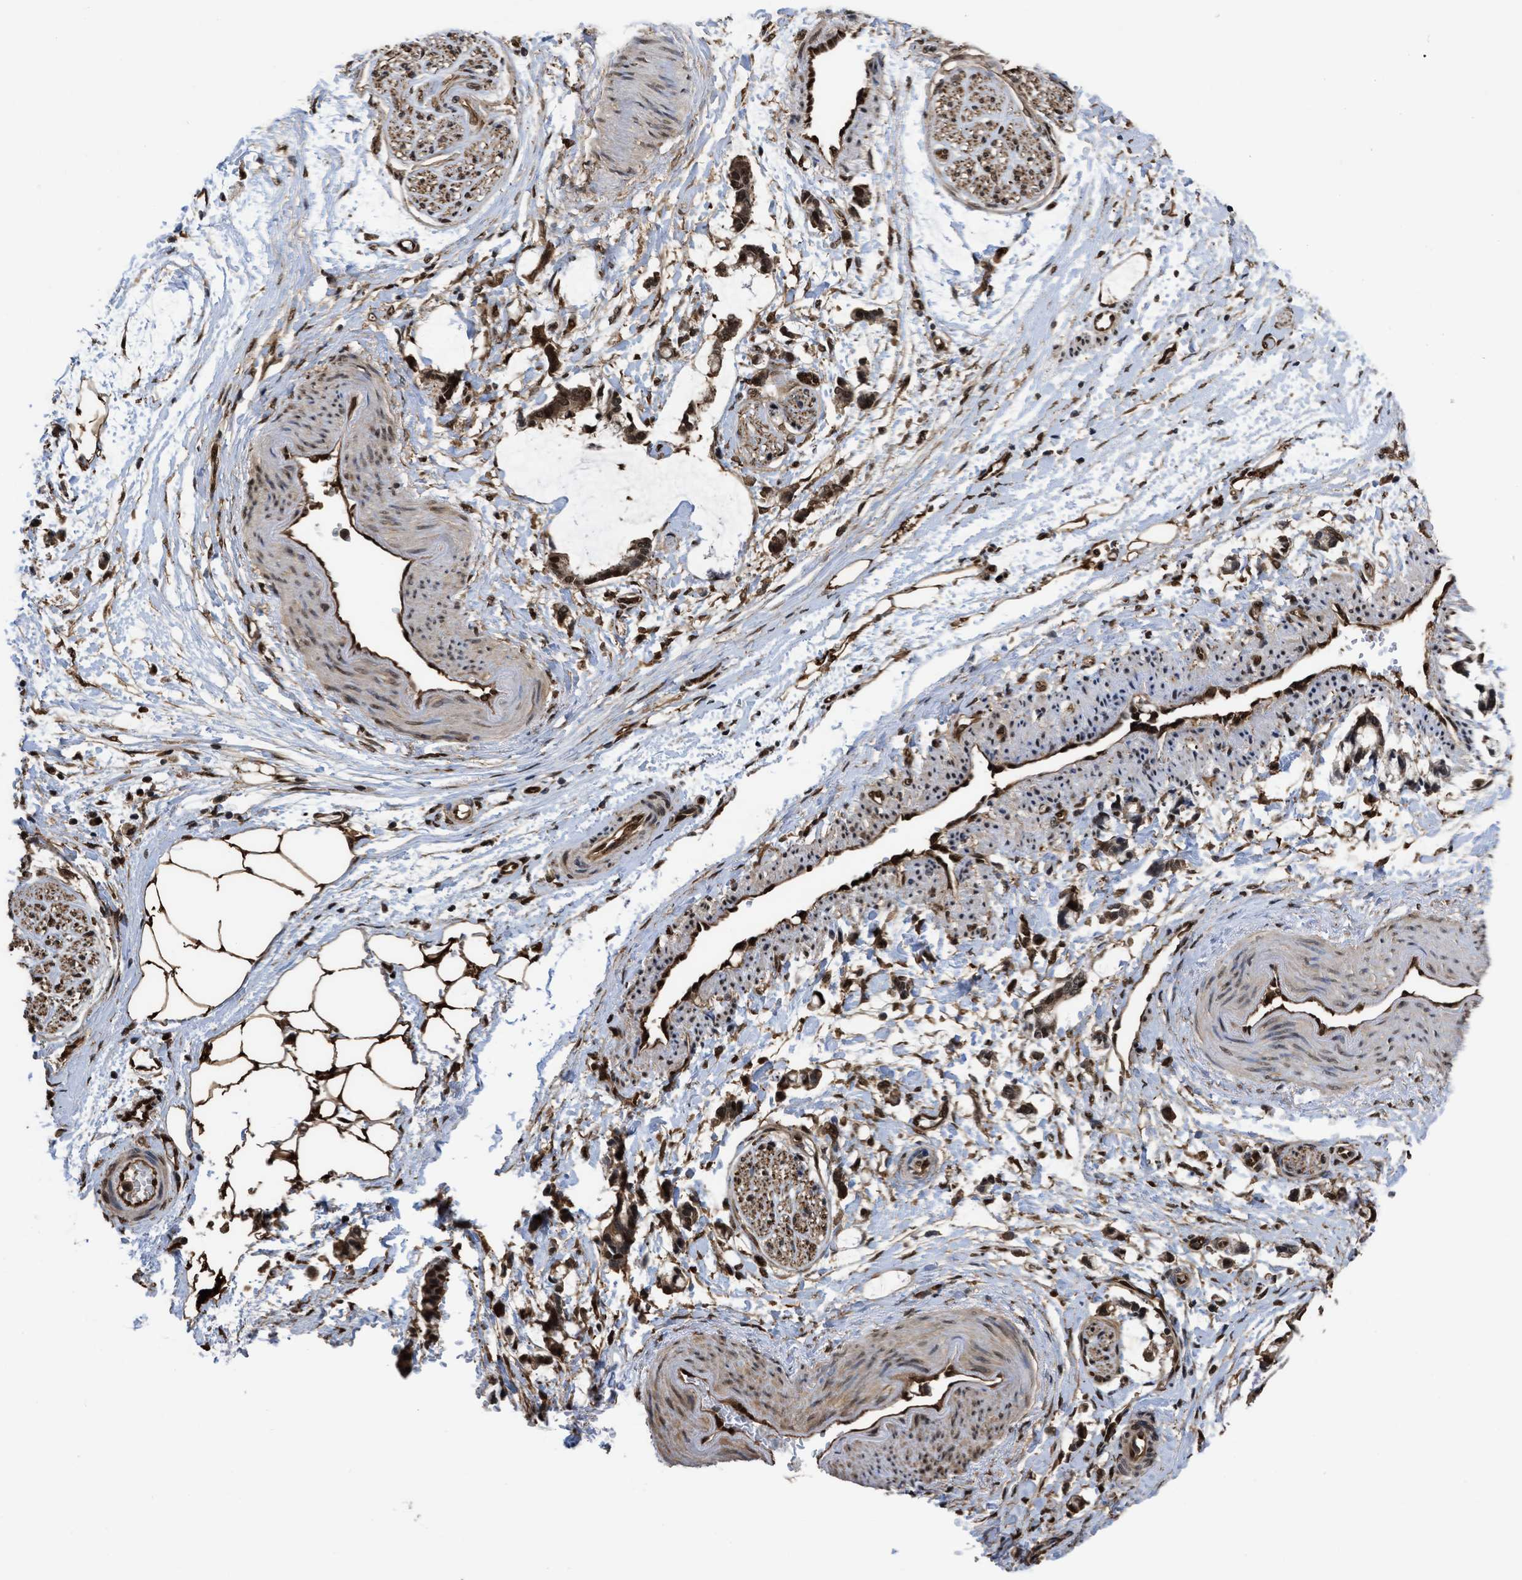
{"staining": {"intensity": "strong", "quantity": ">75%", "location": "cytoplasmic/membranous"}, "tissue": "adipose tissue", "cell_type": "Adipocytes", "image_type": "normal", "snomed": [{"axis": "morphology", "description": "Normal tissue, NOS"}, {"axis": "morphology", "description": "Adenocarcinoma, NOS"}, {"axis": "topography", "description": "Colon"}, {"axis": "topography", "description": "Peripheral nerve tissue"}], "caption": "Protein expression analysis of unremarkable adipose tissue shows strong cytoplasmic/membranous positivity in about >75% of adipocytes.", "gene": "YWHAG", "patient": {"sex": "male", "age": 14}}